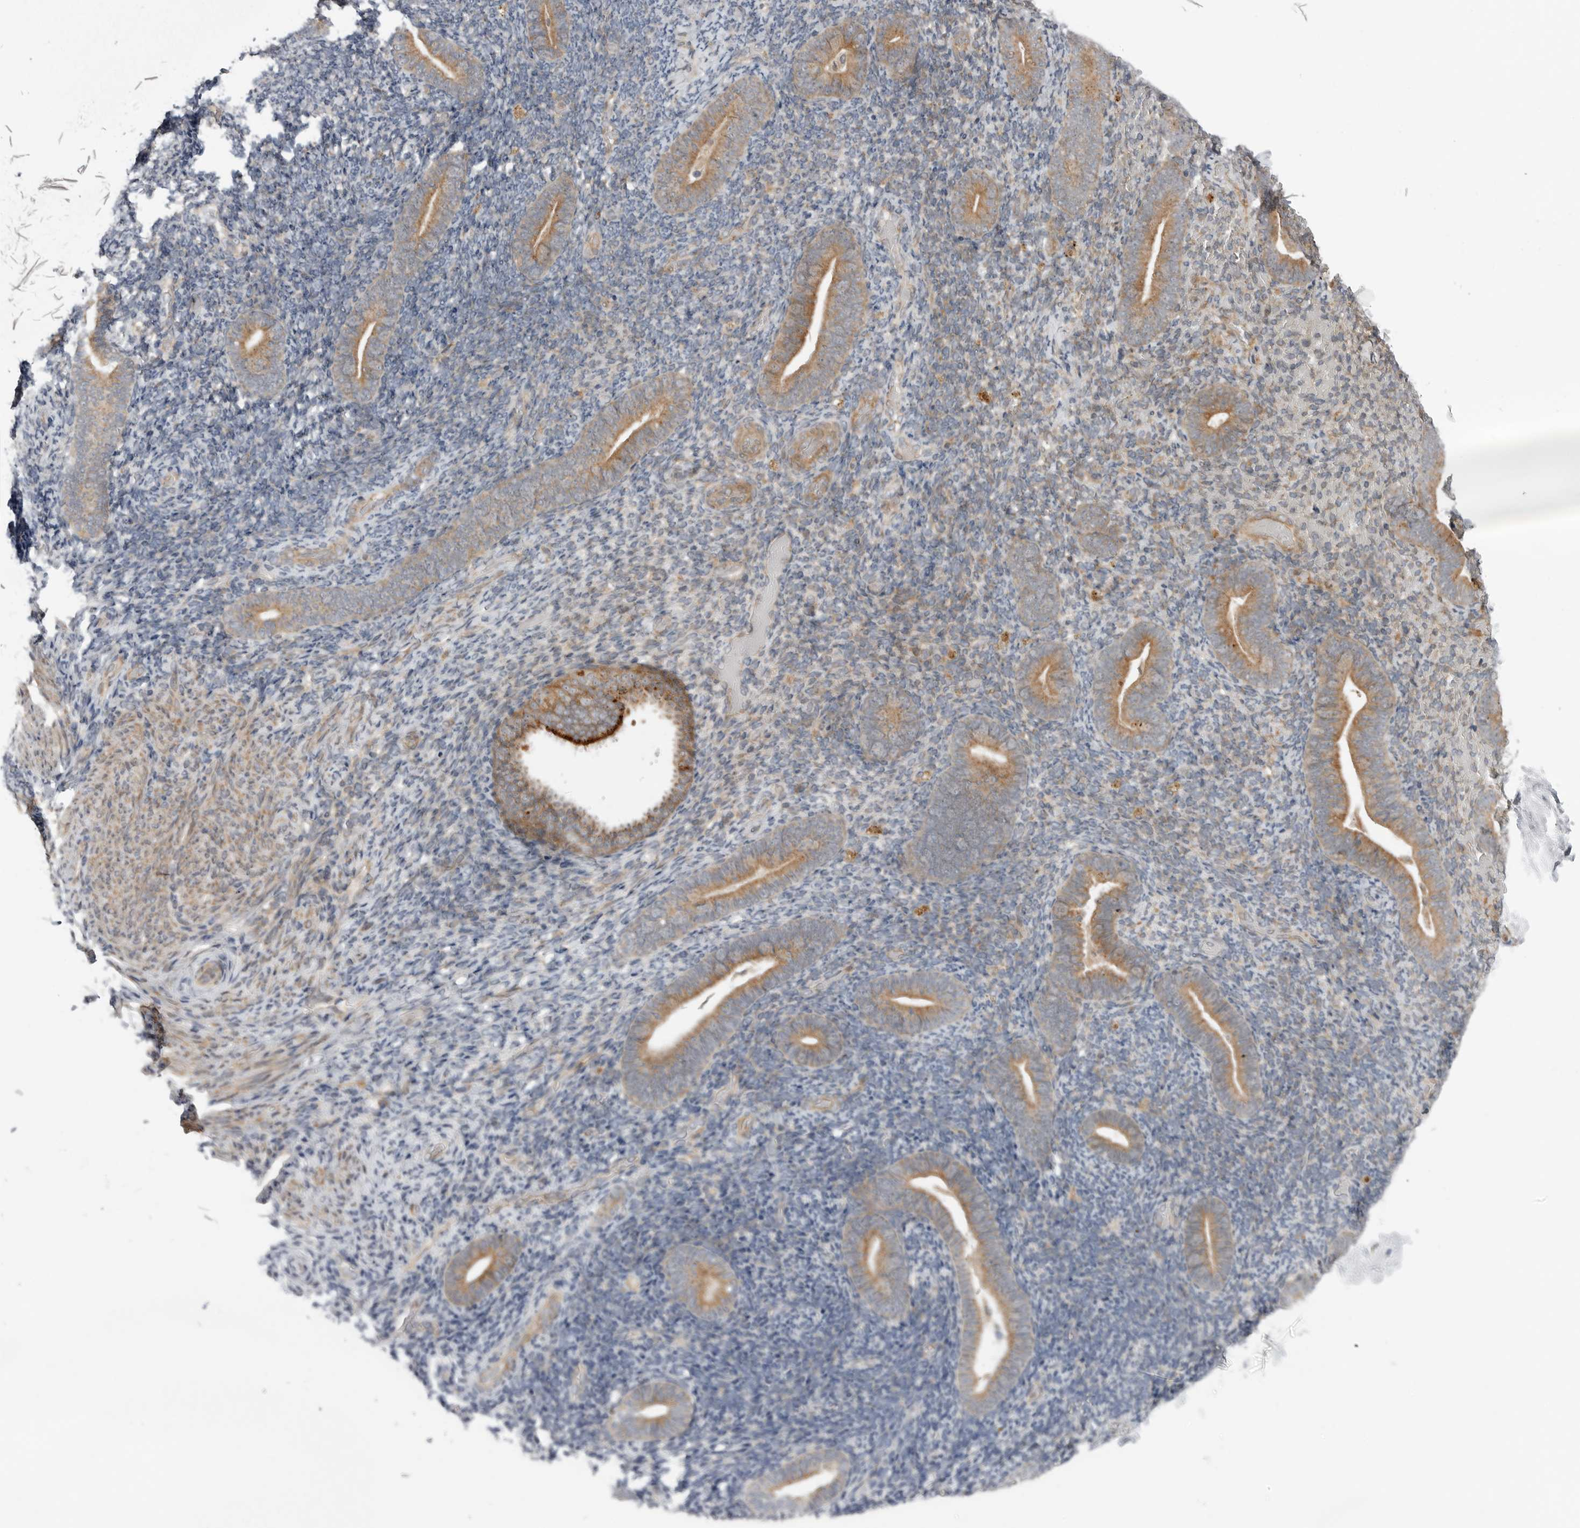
{"staining": {"intensity": "negative", "quantity": "none", "location": "none"}, "tissue": "endometrium", "cell_type": "Cells in endometrial stroma", "image_type": "normal", "snomed": [{"axis": "morphology", "description": "Normal tissue, NOS"}, {"axis": "topography", "description": "Endometrium"}], "caption": "Immunohistochemical staining of normal endometrium reveals no significant expression in cells in endometrial stroma. (Brightfield microscopy of DAB immunohistochemistry (IHC) at high magnification).", "gene": "LRRC45", "patient": {"sex": "female", "age": 51}}